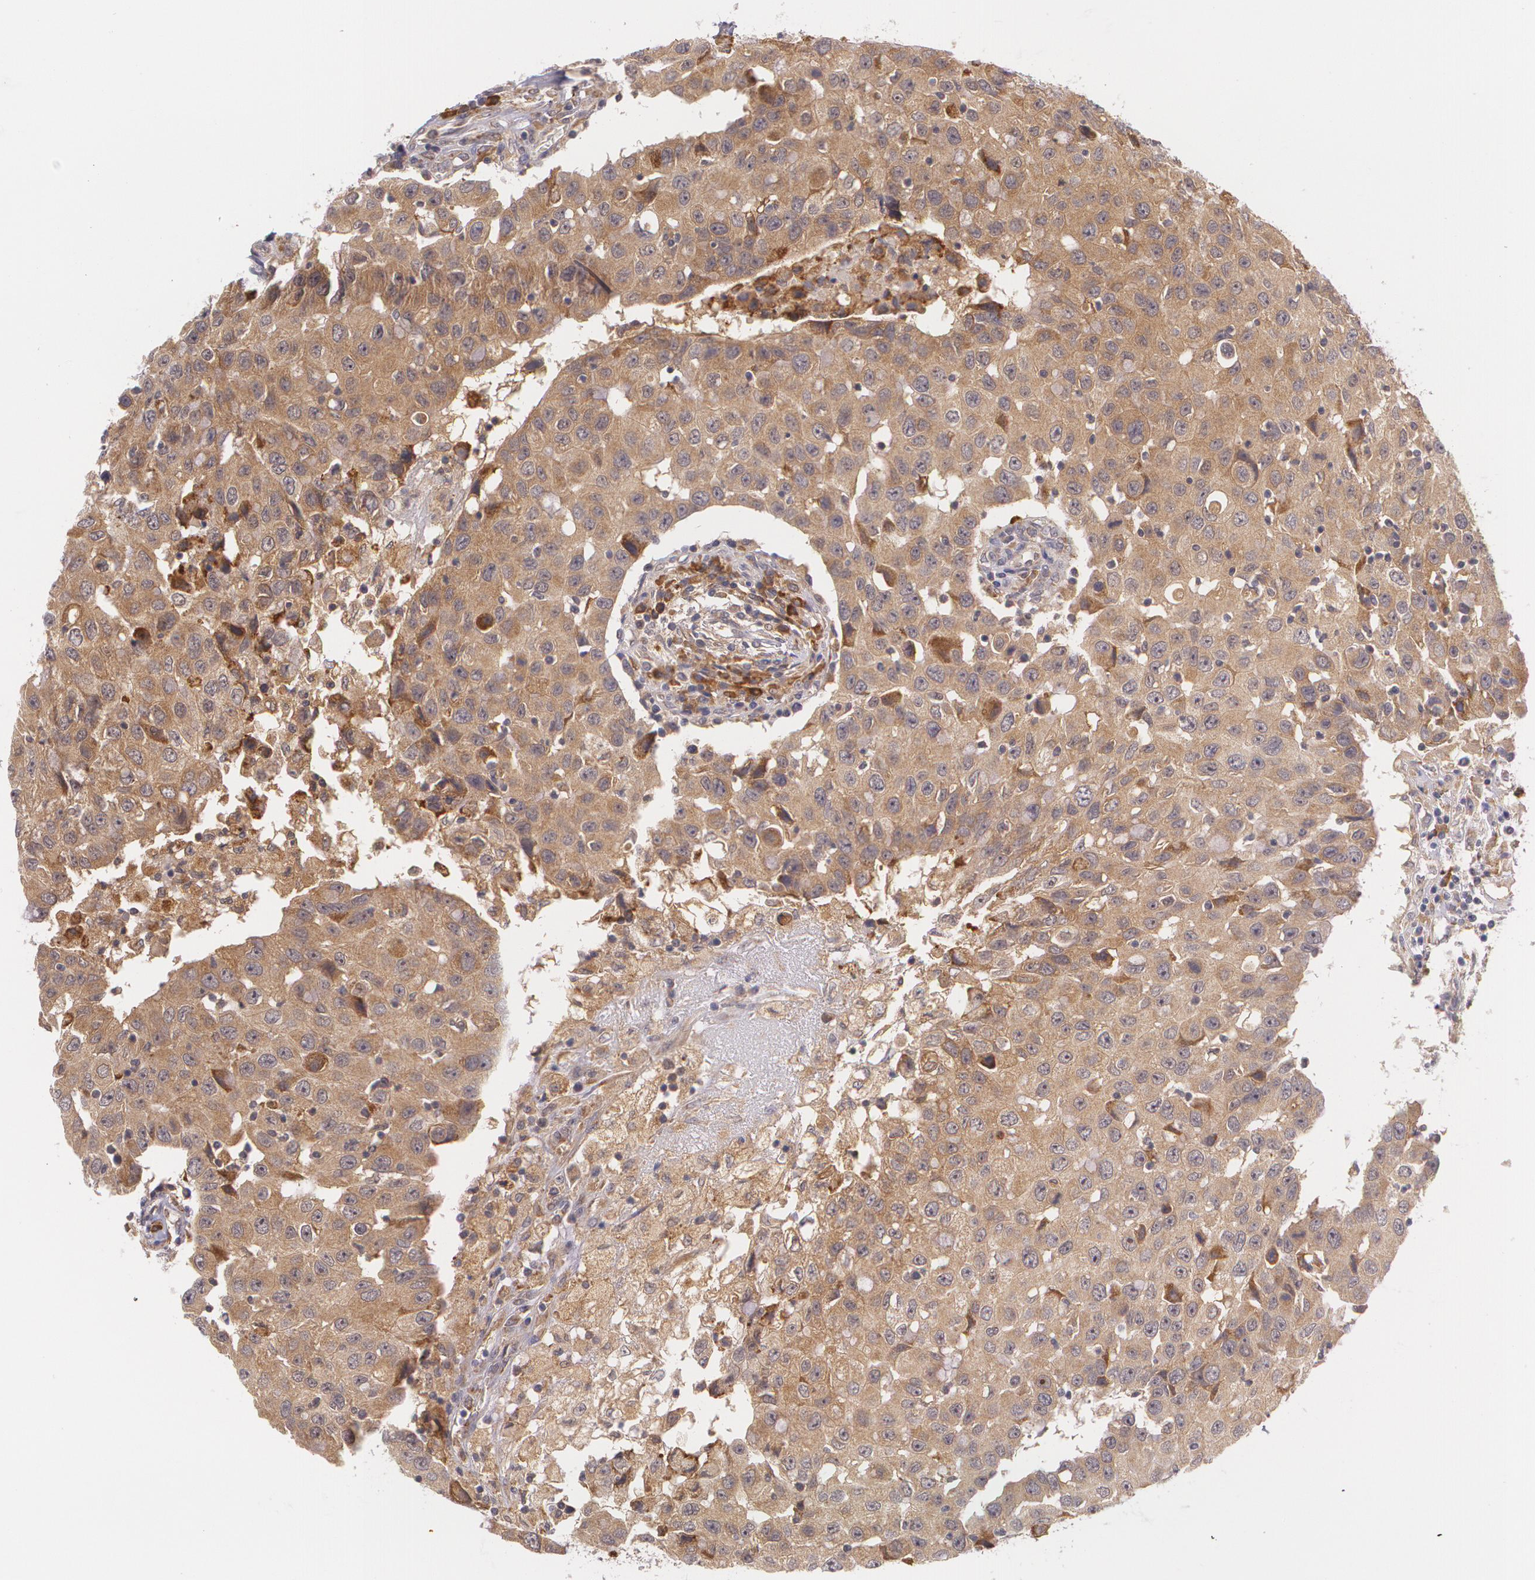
{"staining": {"intensity": "moderate", "quantity": ">75%", "location": "cytoplasmic/membranous"}, "tissue": "breast cancer", "cell_type": "Tumor cells", "image_type": "cancer", "snomed": [{"axis": "morphology", "description": "Duct carcinoma"}, {"axis": "topography", "description": "Breast"}], "caption": "Brown immunohistochemical staining in breast infiltrating ductal carcinoma reveals moderate cytoplasmic/membranous expression in approximately >75% of tumor cells.", "gene": "CCL17", "patient": {"sex": "female", "age": 27}}